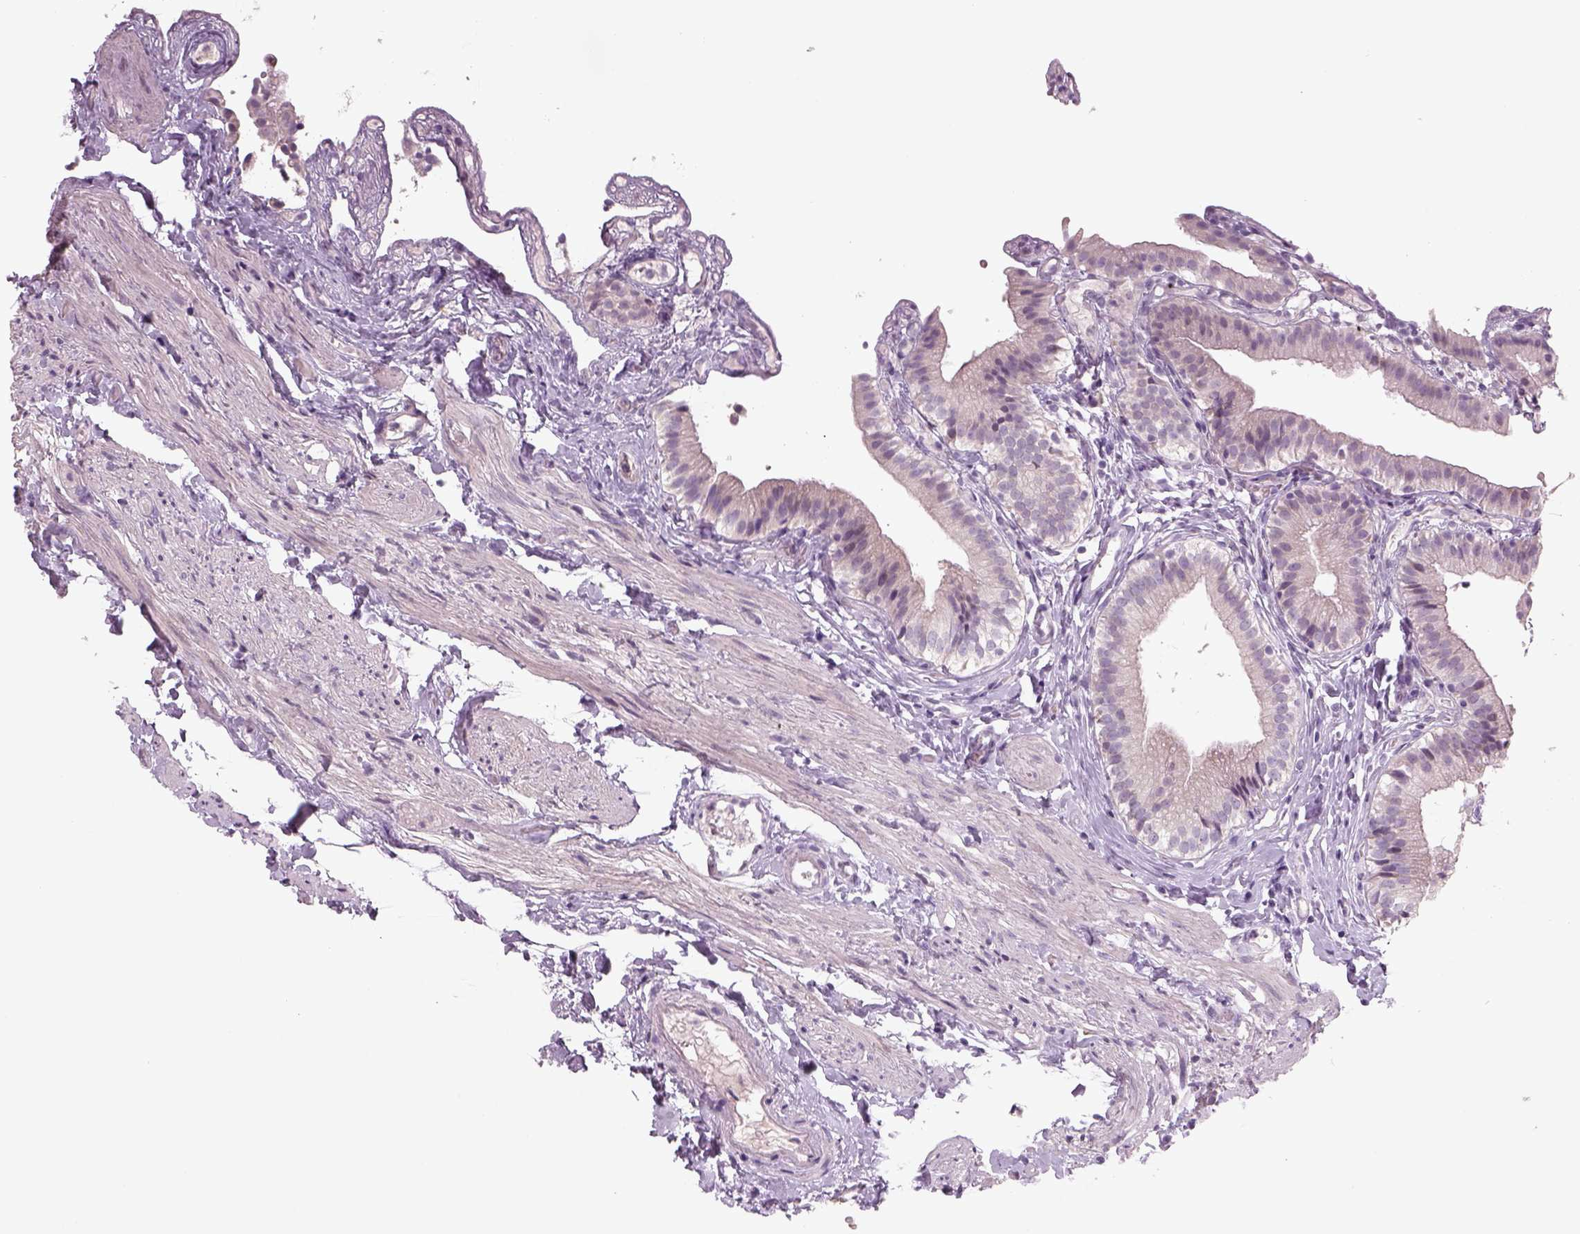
{"staining": {"intensity": "negative", "quantity": "none", "location": "none"}, "tissue": "gallbladder", "cell_type": "Glandular cells", "image_type": "normal", "snomed": [{"axis": "morphology", "description": "Normal tissue, NOS"}, {"axis": "topography", "description": "Gallbladder"}], "caption": "An IHC histopathology image of normal gallbladder is shown. There is no staining in glandular cells of gallbladder. The staining was performed using DAB to visualize the protein expression in brown, while the nuclei were stained in blue with hematoxylin (Magnification: 20x).", "gene": "PENK", "patient": {"sex": "female", "age": 47}}